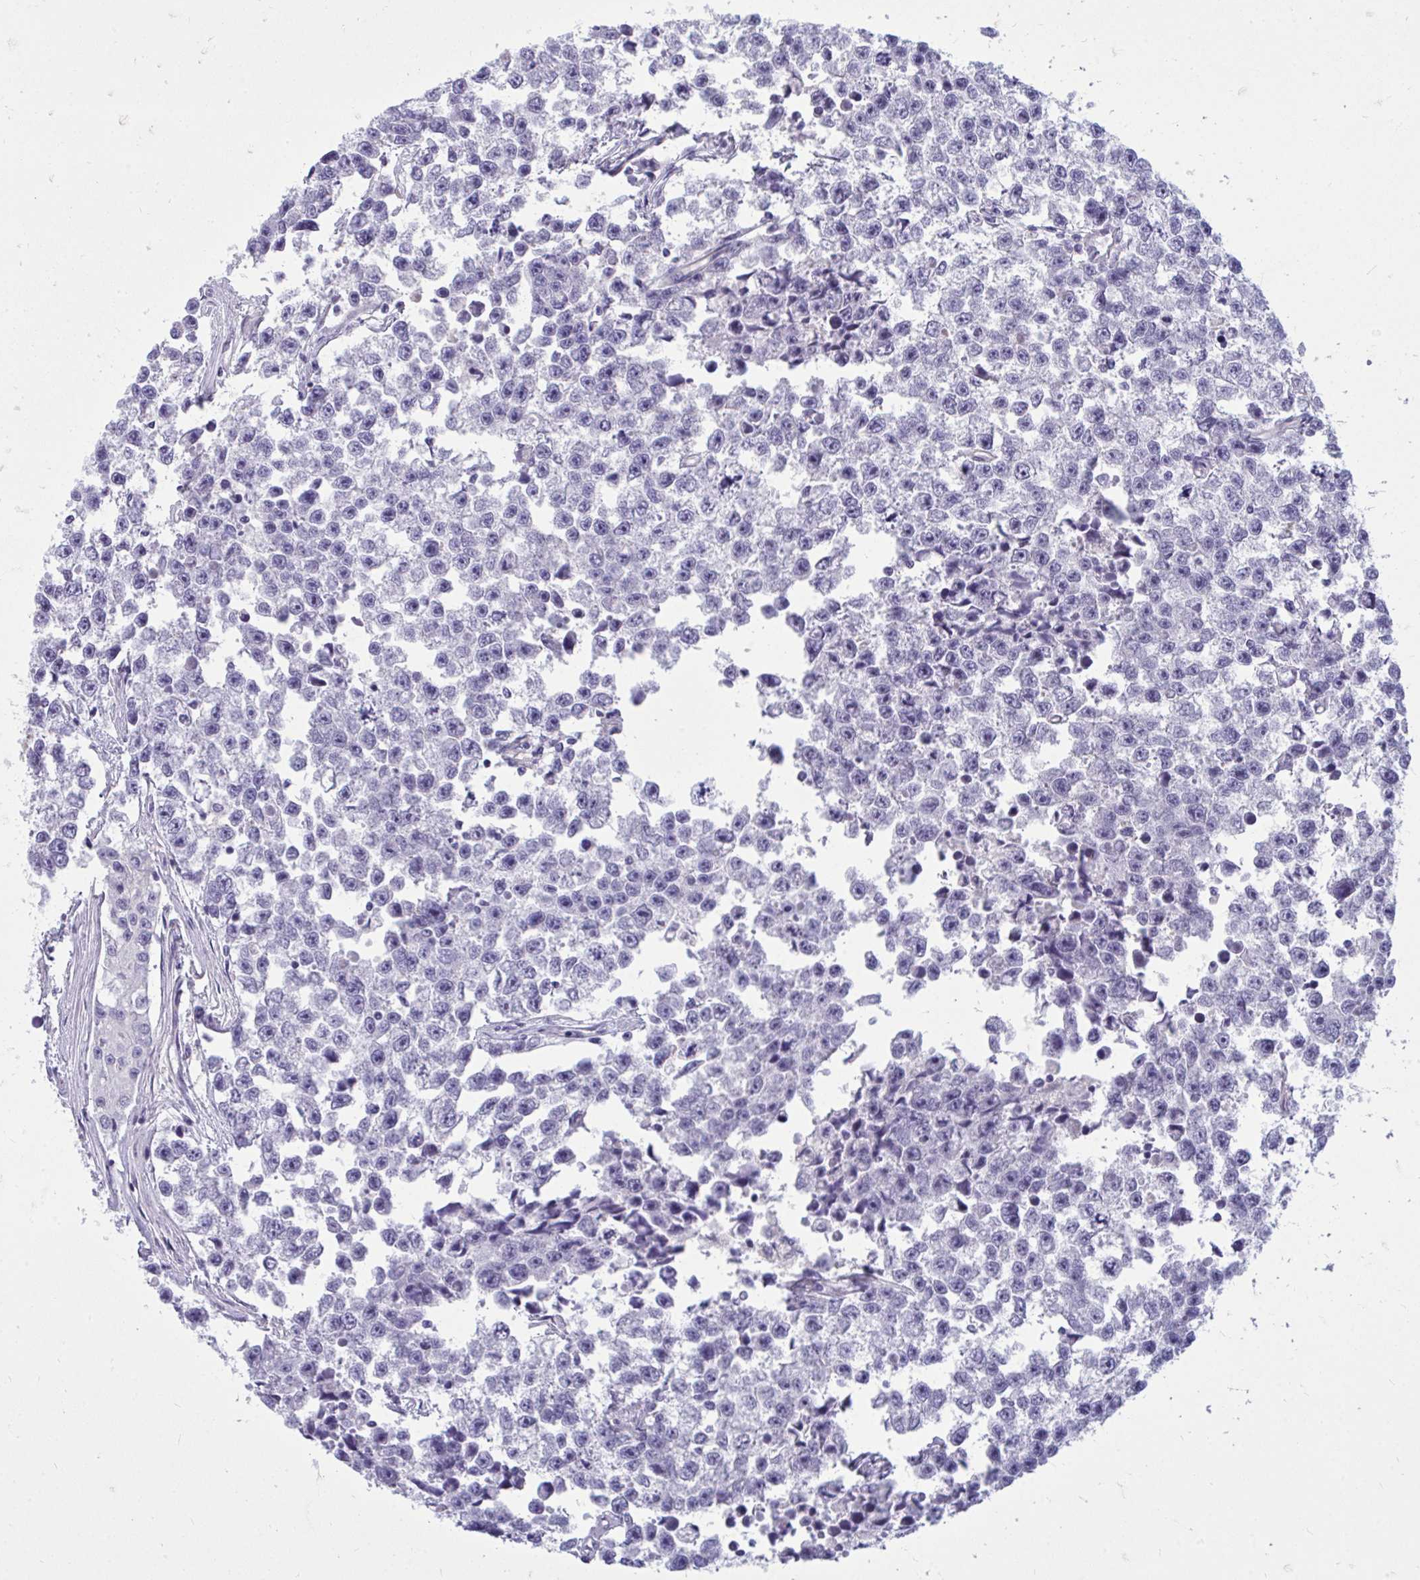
{"staining": {"intensity": "negative", "quantity": "none", "location": "none"}, "tissue": "testis cancer", "cell_type": "Tumor cells", "image_type": "cancer", "snomed": [{"axis": "morphology", "description": "Seminoma, NOS"}, {"axis": "topography", "description": "Testis"}], "caption": "Seminoma (testis) stained for a protein using immunohistochemistry displays no positivity tumor cells.", "gene": "FABP3", "patient": {"sex": "male", "age": 26}}